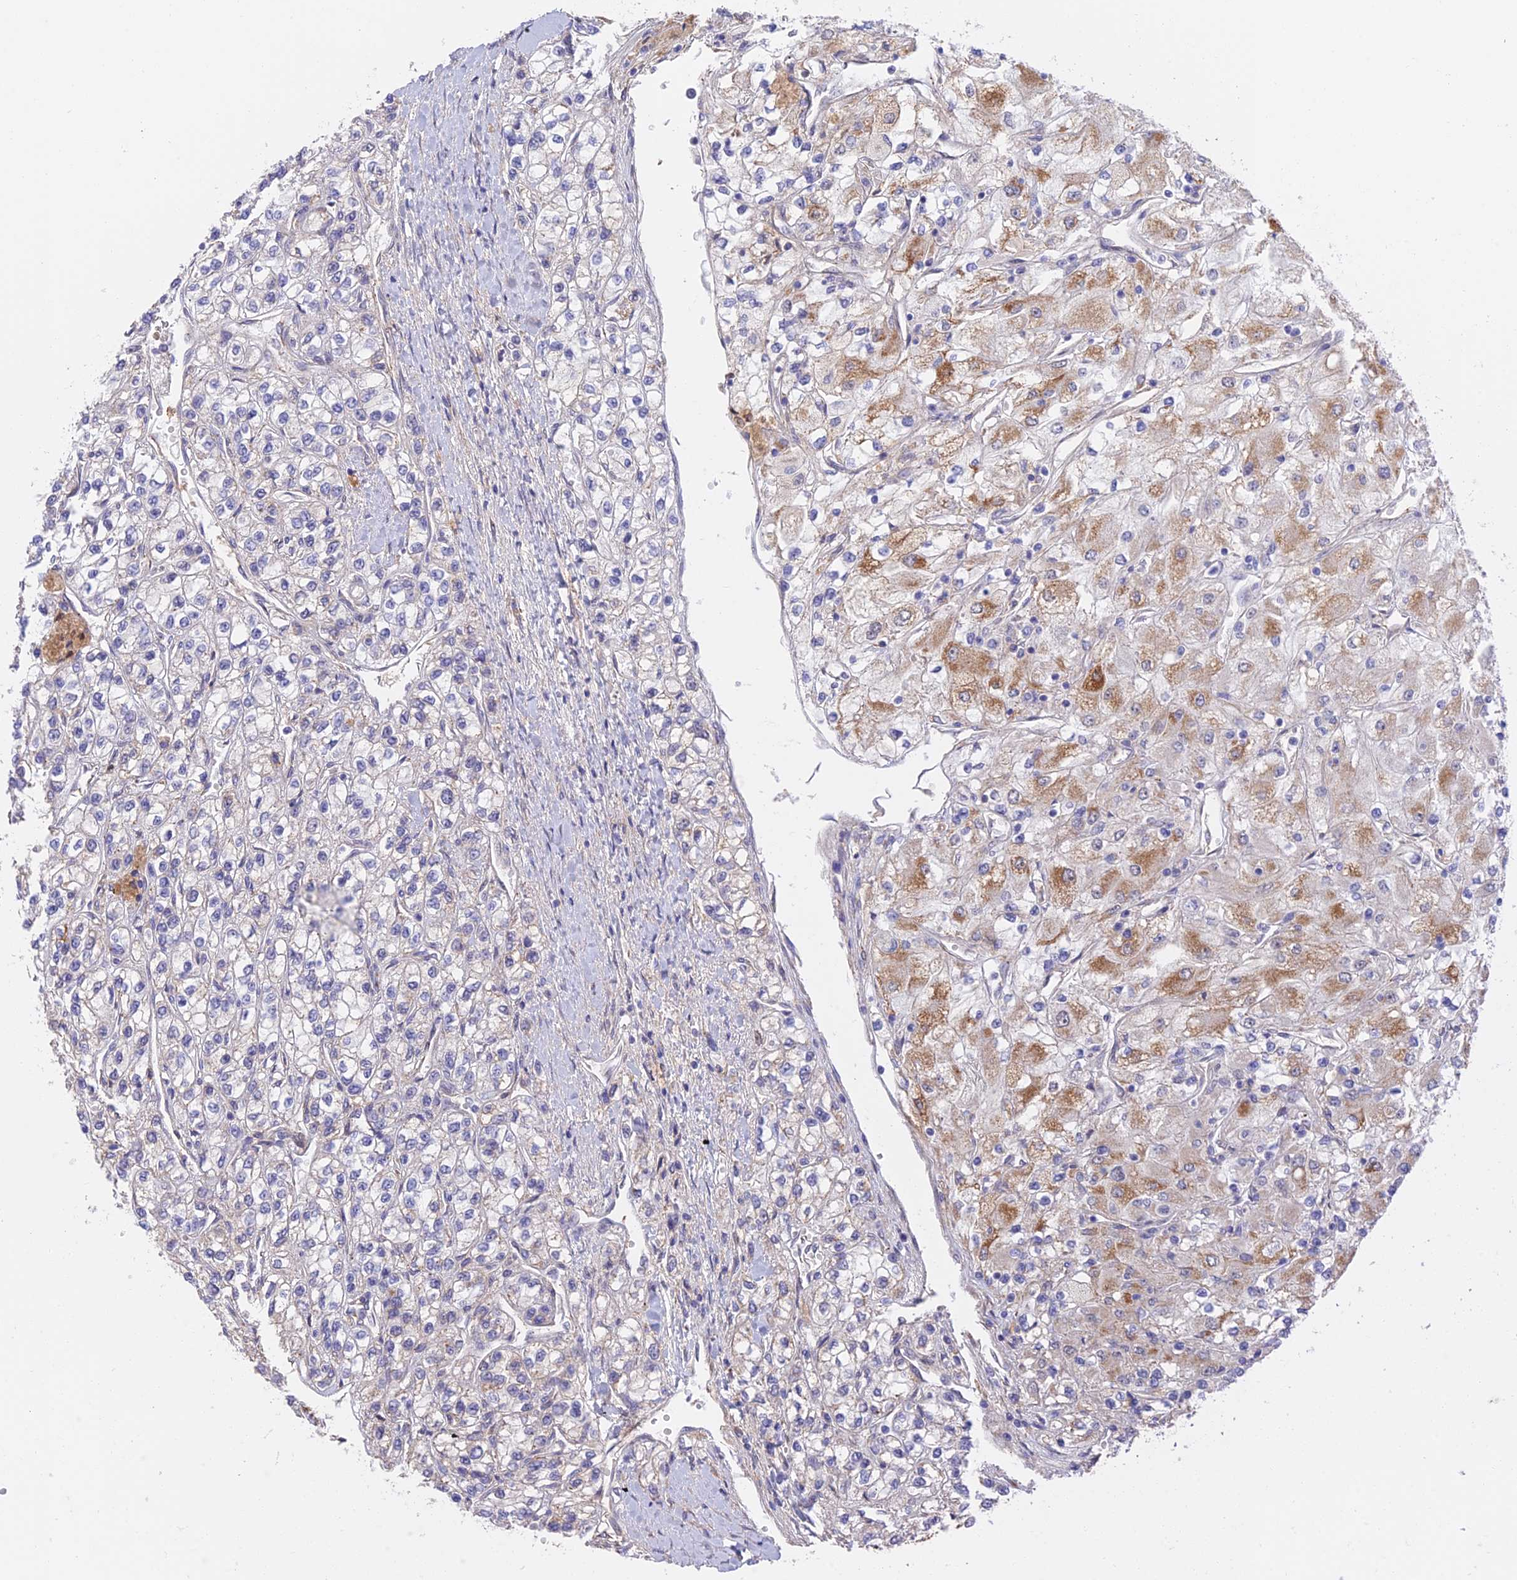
{"staining": {"intensity": "moderate", "quantity": "<25%", "location": "cytoplasmic/membranous"}, "tissue": "renal cancer", "cell_type": "Tumor cells", "image_type": "cancer", "snomed": [{"axis": "morphology", "description": "Adenocarcinoma, NOS"}, {"axis": "topography", "description": "Kidney"}], "caption": "Tumor cells reveal moderate cytoplasmic/membranous expression in approximately <25% of cells in adenocarcinoma (renal). (DAB (3,3'-diaminobenzidine) = brown stain, brightfield microscopy at high magnification).", "gene": "ZUP1", "patient": {"sex": "male", "age": 80}}